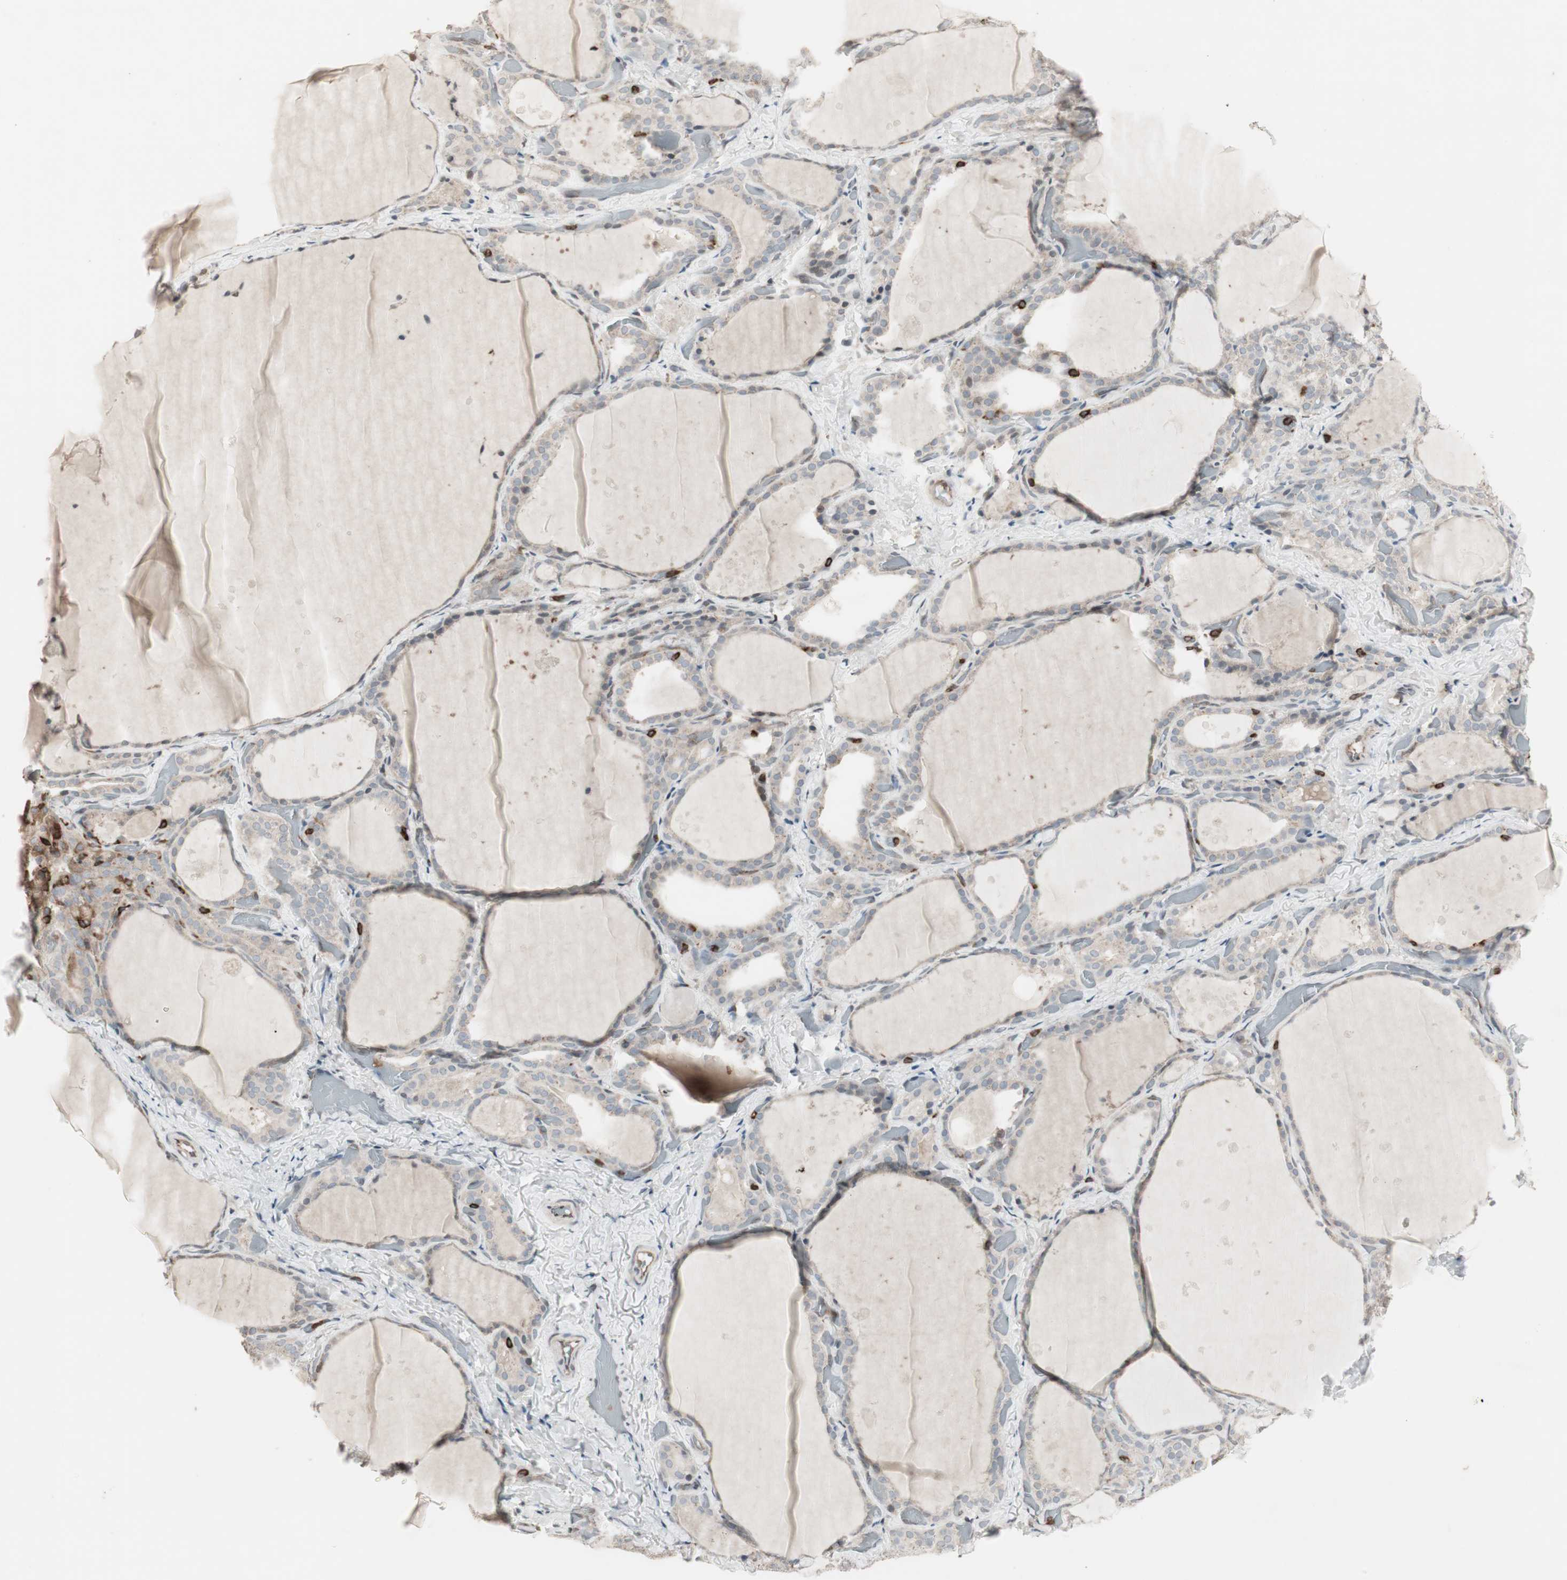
{"staining": {"intensity": "weak", "quantity": ">75%", "location": "cytoplasmic/membranous"}, "tissue": "thyroid gland", "cell_type": "Glandular cells", "image_type": "normal", "snomed": [{"axis": "morphology", "description": "Normal tissue, NOS"}, {"axis": "topography", "description": "Thyroid gland"}], "caption": "Thyroid gland stained for a protein (brown) shows weak cytoplasmic/membranous positive positivity in about >75% of glandular cells.", "gene": "ARHGEF1", "patient": {"sex": "female", "age": 44}}